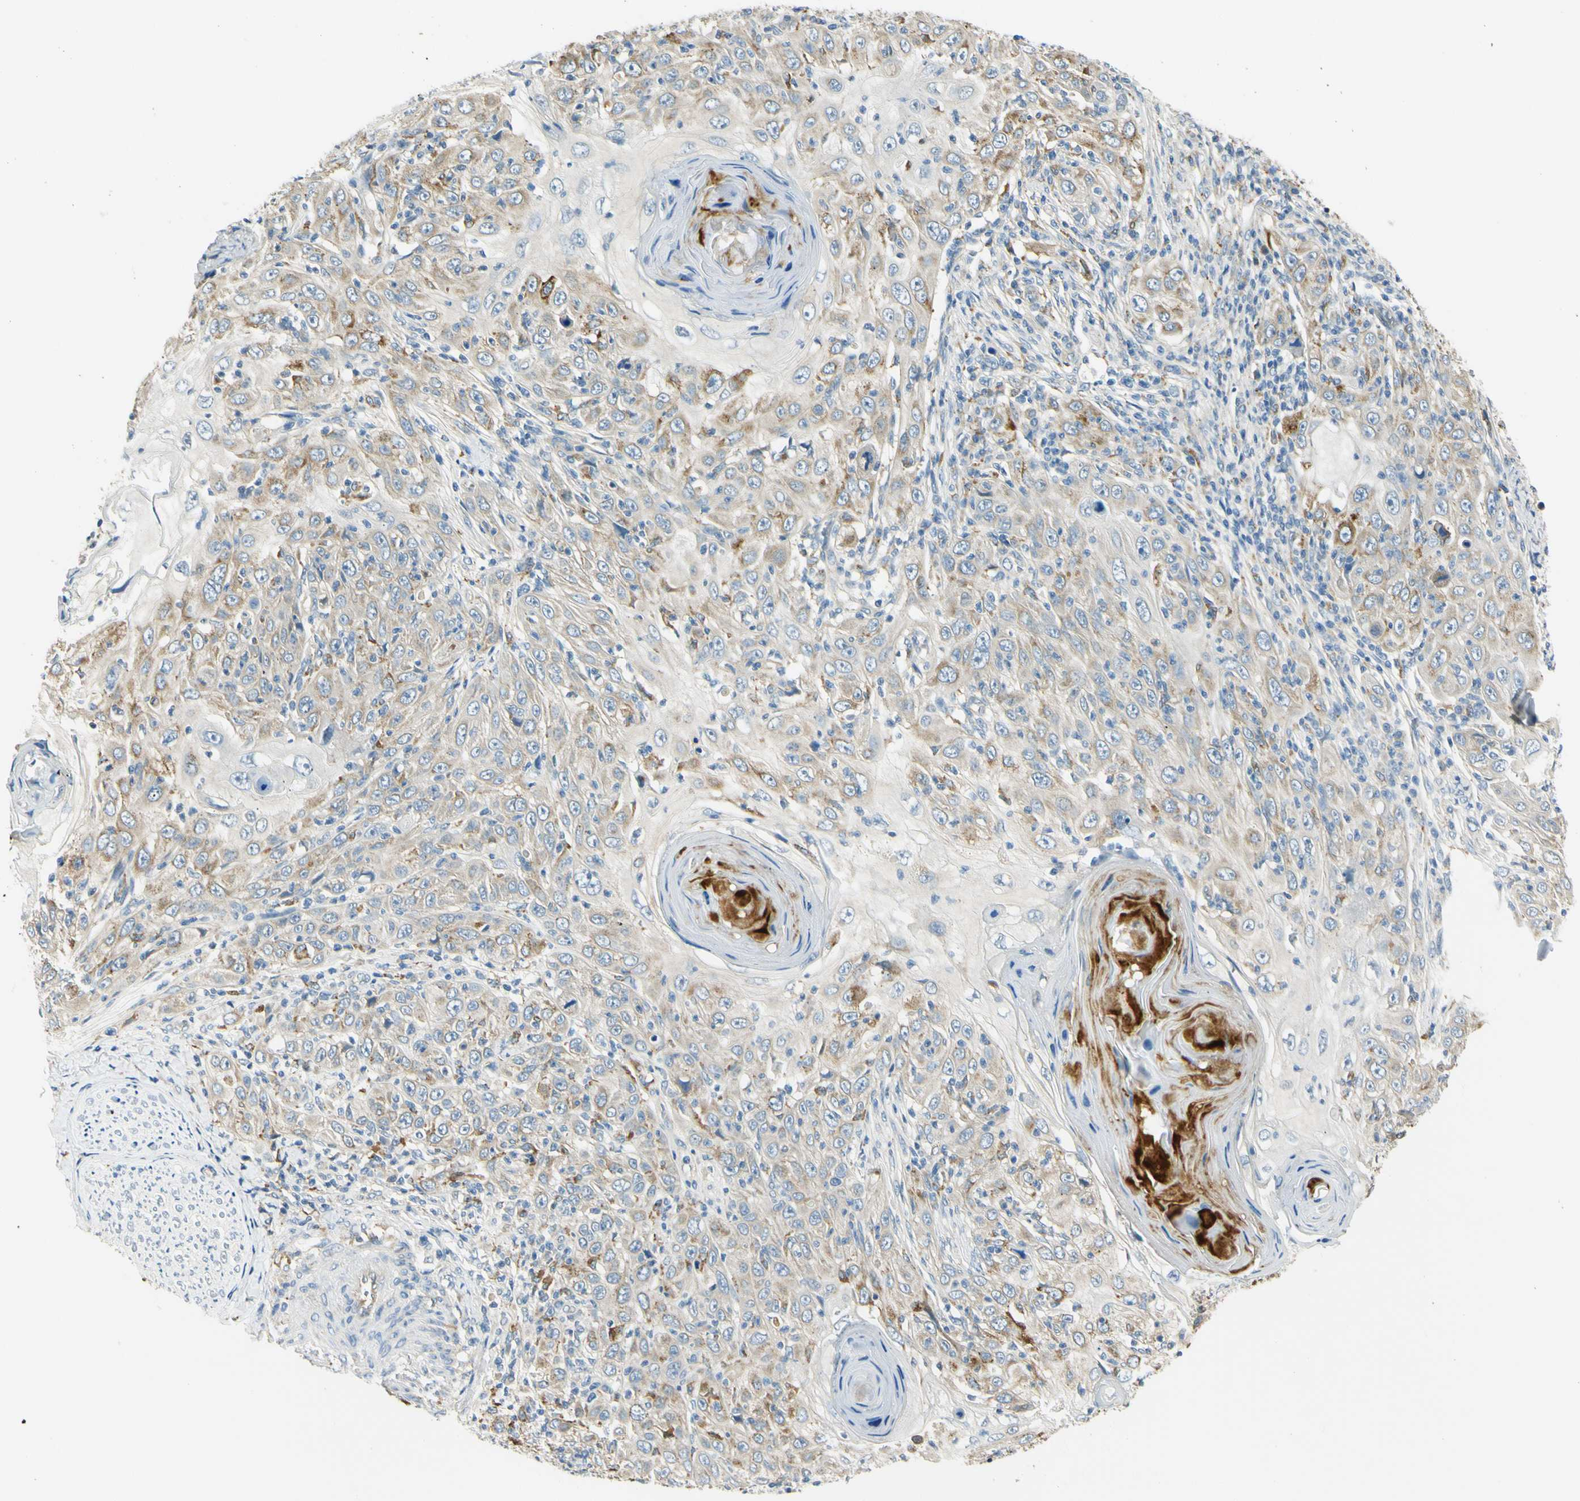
{"staining": {"intensity": "moderate", "quantity": "<25%", "location": "cytoplasmic/membranous"}, "tissue": "skin cancer", "cell_type": "Tumor cells", "image_type": "cancer", "snomed": [{"axis": "morphology", "description": "Squamous cell carcinoma, NOS"}, {"axis": "topography", "description": "Skin"}], "caption": "Moderate cytoplasmic/membranous positivity for a protein is present in approximately <25% of tumor cells of skin squamous cell carcinoma using immunohistochemistry.", "gene": "LAMA3", "patient": {"sex": "female", "age": 88}}